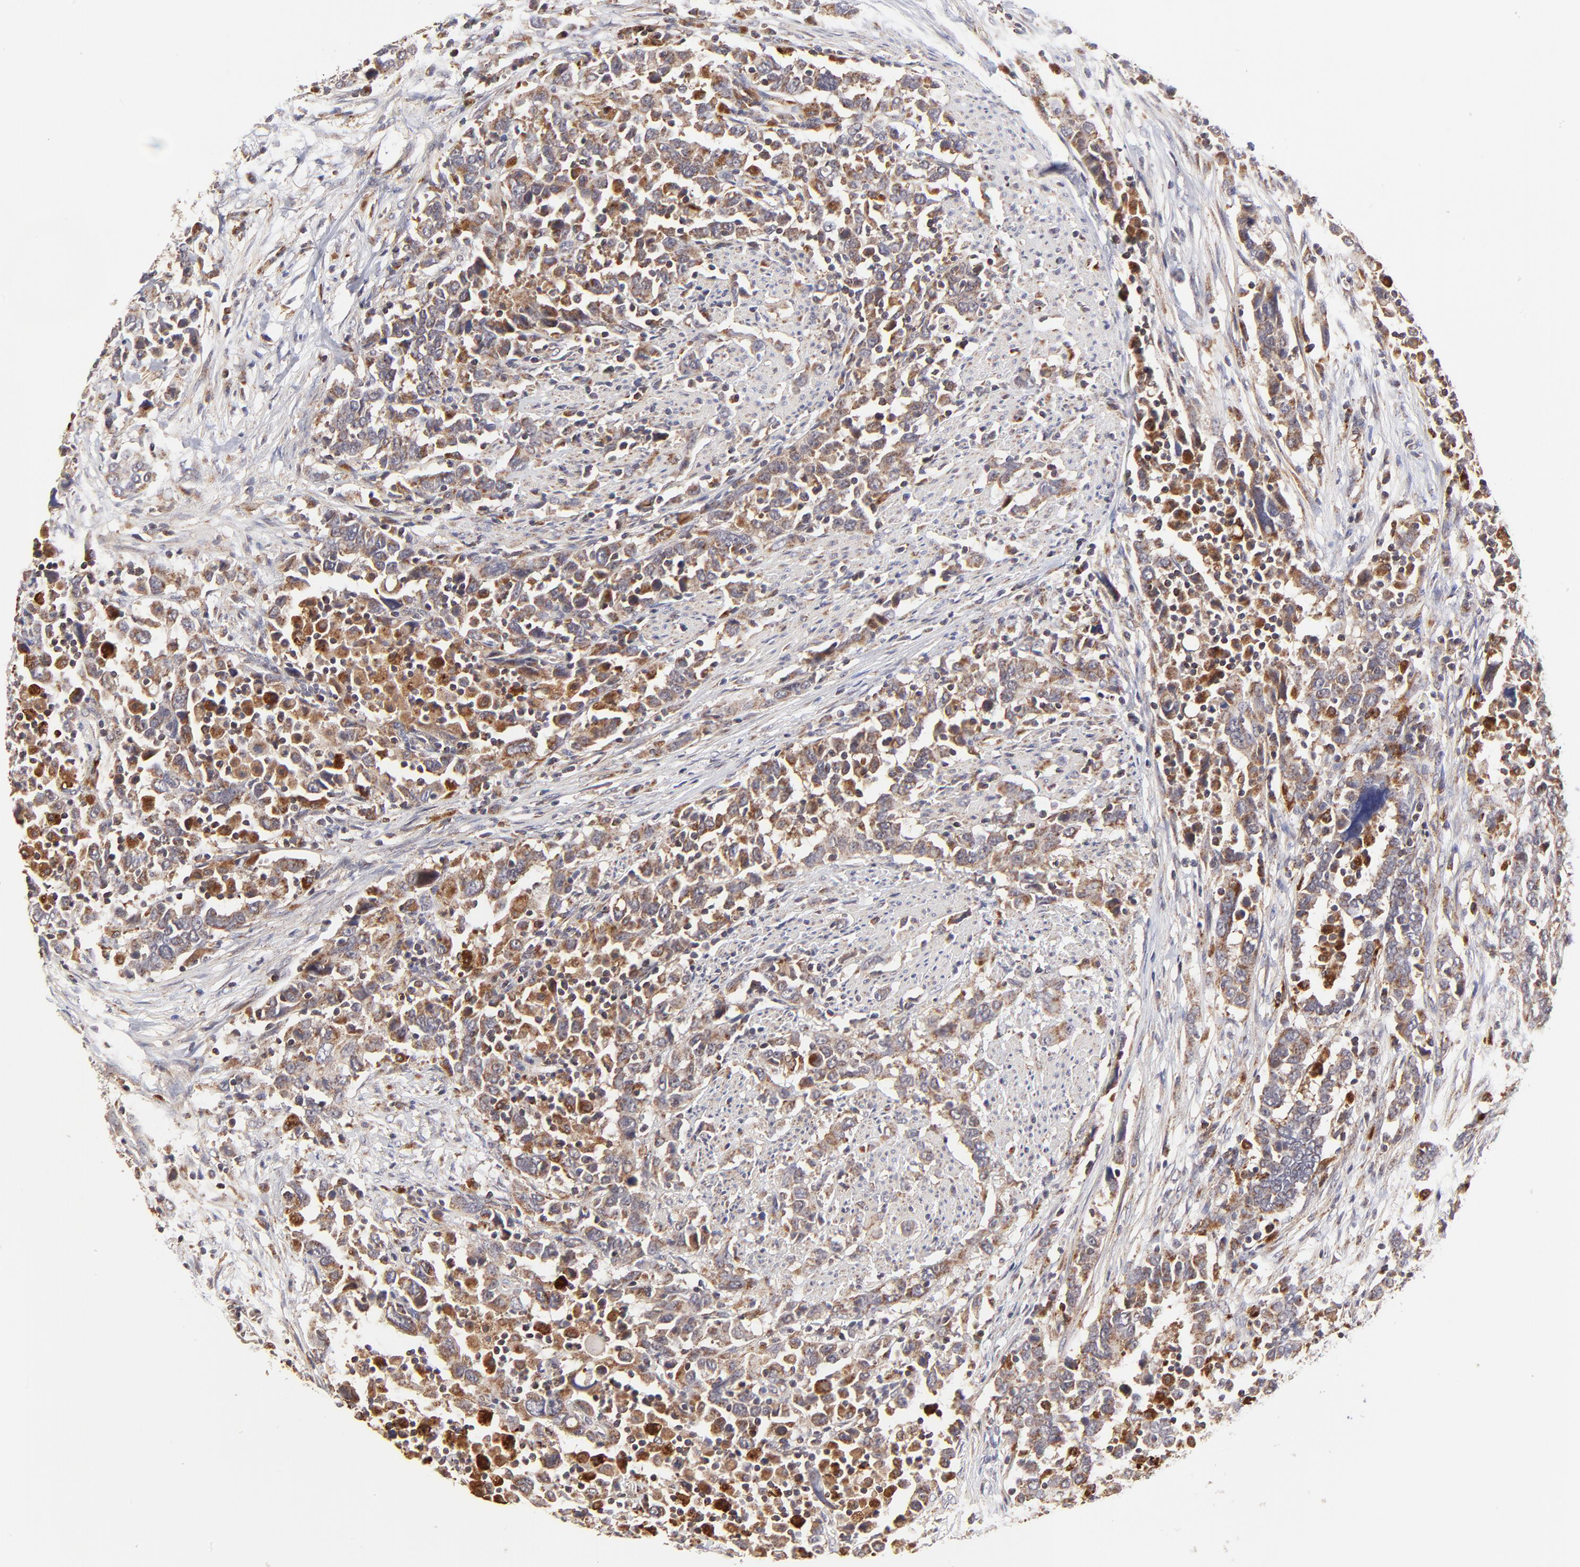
{"staining": {"intensity": "moderate", "quantity": ">75%", "location": "cytoplasmic/membranous"}, "tissue": "urothelial cancer", "cell_type": "Tumor cells", "image_type": "cancer", "snomed": [{"axis": "morphology", "description": "Urothelial carcinoma, High grade"}, {"axis": "topography", "description": "Urinary bladder"}], "caption": "IHC of human urothelial cancer shows medium levels of moderate cytoplasmic/membranous expression in approximately >75% of tumor cells.", "gene": "MAP2K7", "patient": {"sex": "male", "age": 61}}